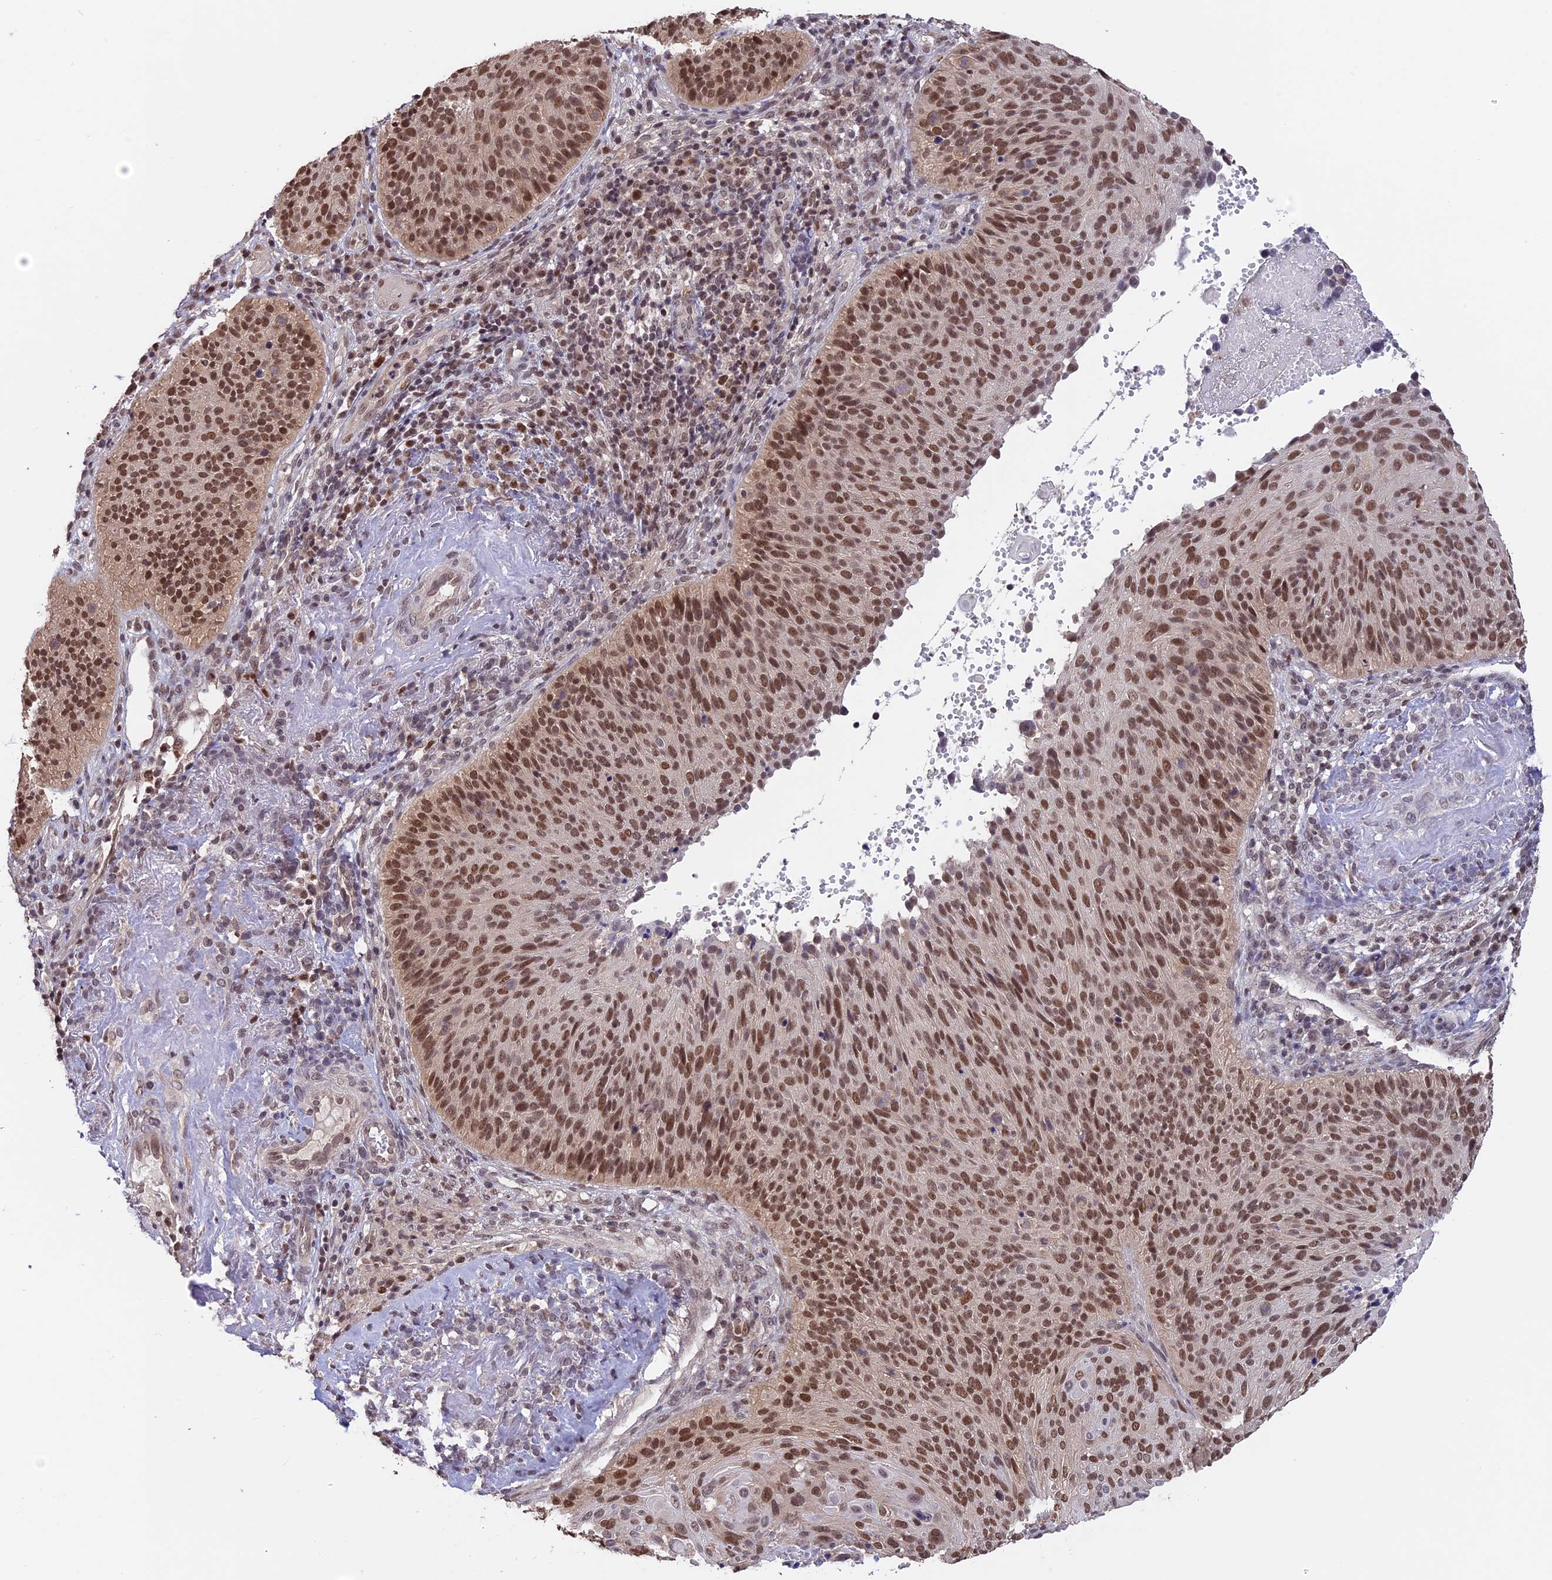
{"staining": {"intensity": "moderate", "quantity": ">75%", "location": "nuclear"}, "tissue": "cervical cancer", "cell_type": "Tumor cells", "image_type": "cancer", "snomed": [{"axis": "morphology", "description": "Squamous cell carcinoma, NOS"}, {"axis": "topography", "description": "Cervix"}], "caption": "Immunohistochemistry (IHC) photomicrograph of squamous cell carcinoma (cervical) stained for a protein (brown), which exhibits medium levels of moderate nuclear positivity in approximately >75% of tumor cells.", "gene": "RFC5", "patient": {"sex": "female", "age": 74}}